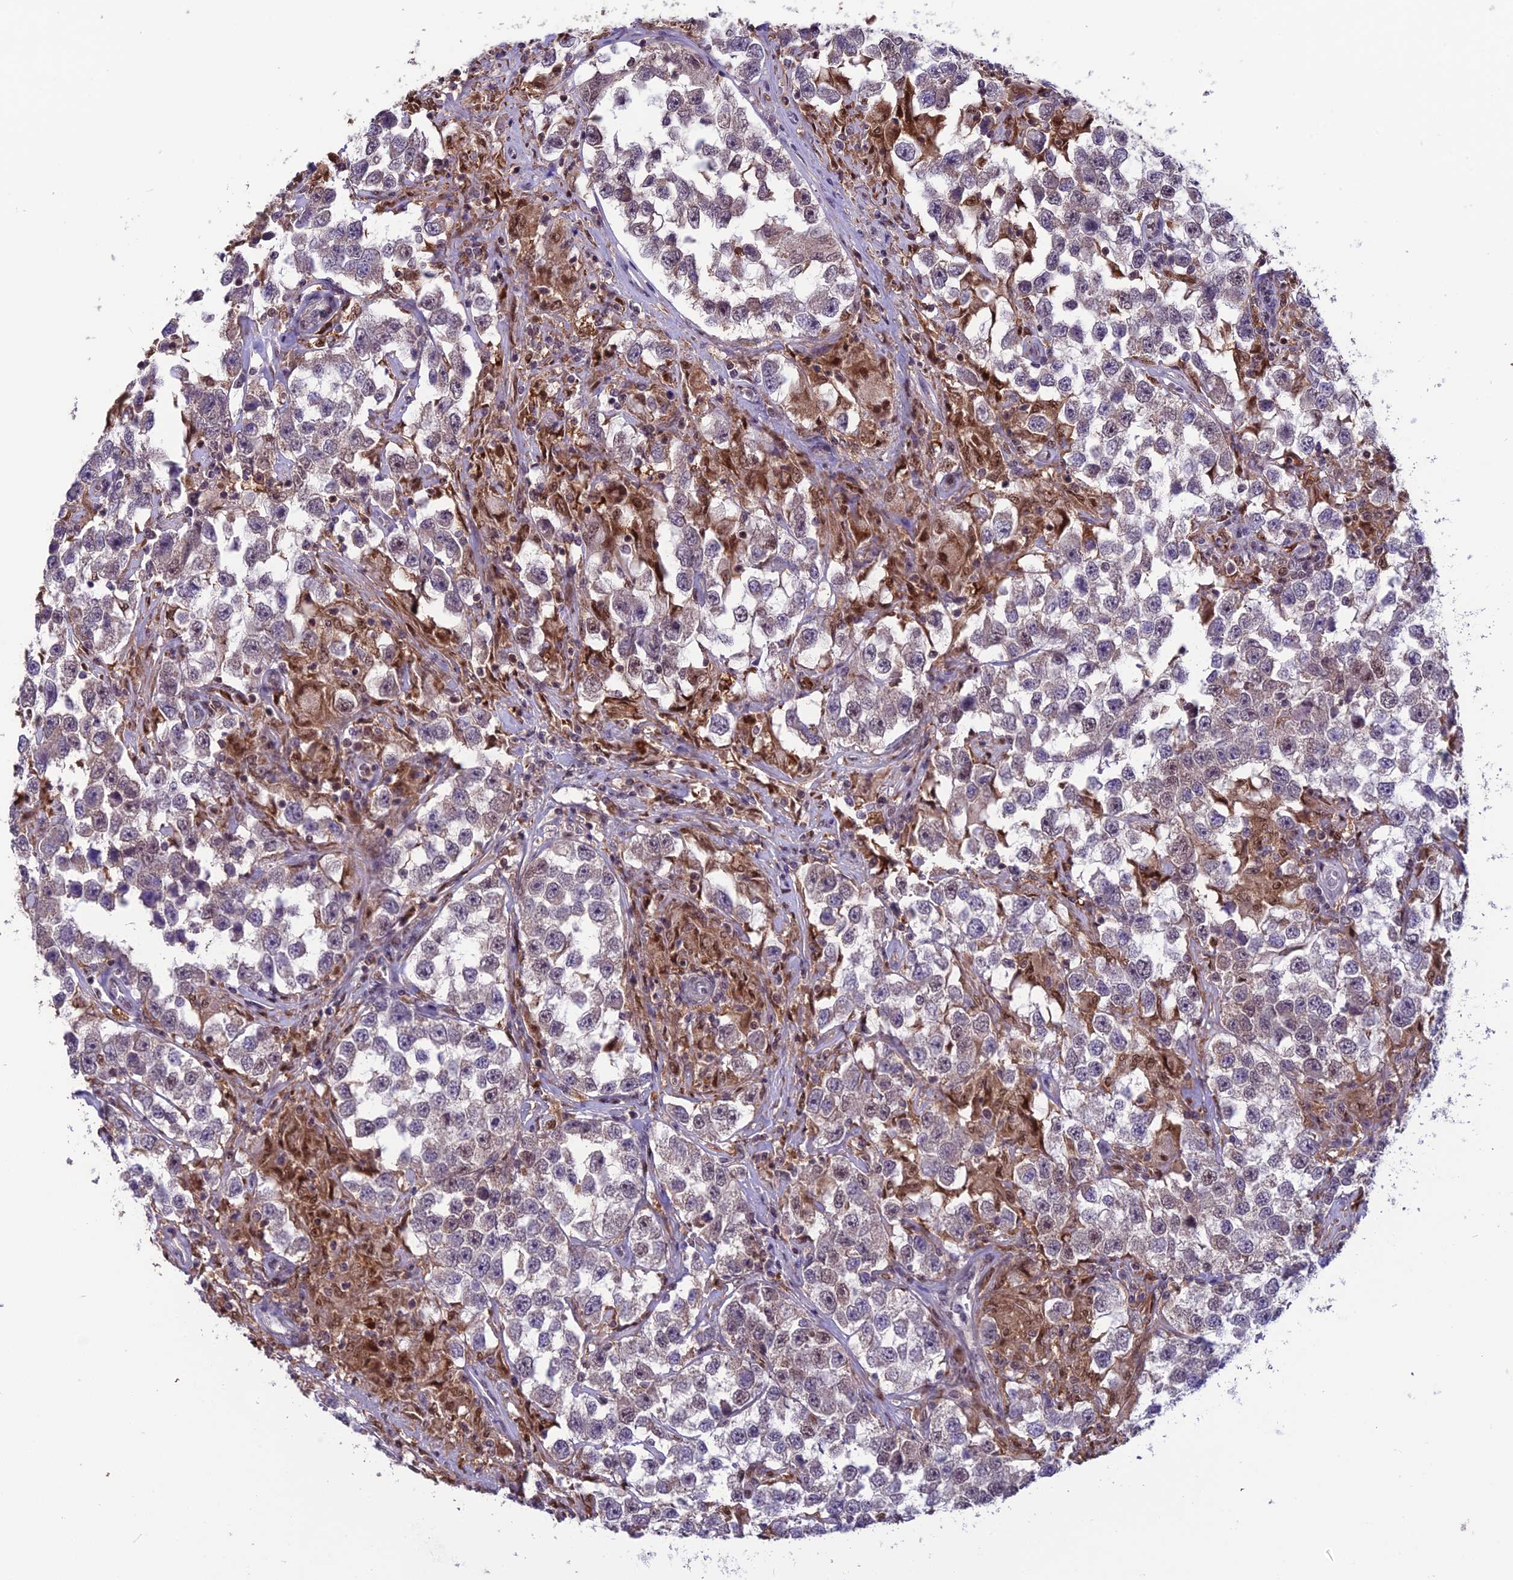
{"staining": {"intensity": "weak", "quantity": "<25%", "location": "cytoplasmic/membranous,nuclear"}, "tissue": "testis cancer", "cell_type": "Tumor cells", "image_type": "cancer", "snomed": [{"axis": "morphology", "description": "Seminoma, NOS"}, {"axis": "topography", "description": "Testis"}], "caption": "DAB immunohistochemical staining of human testis cancer (seminoma) exhibits no significant expression in tumor cells.", "gene": "MIS12", "patient": {"sex": "male", "age": 46}}